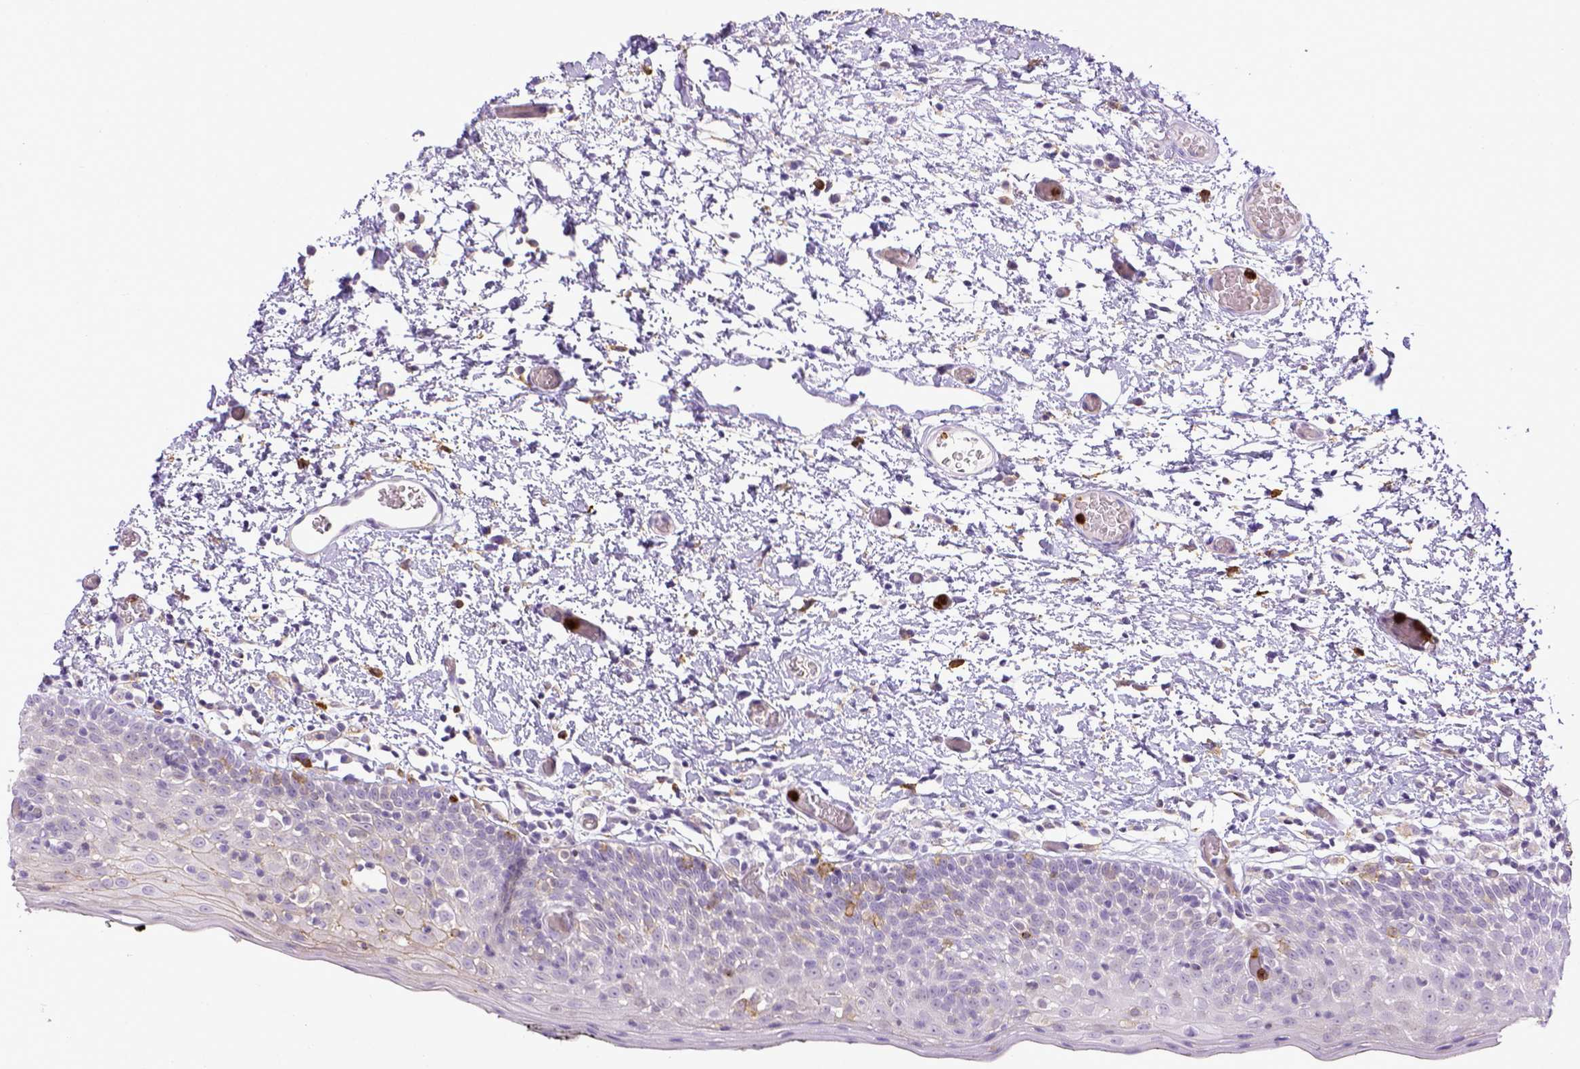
{"staining": {"intensity": "negative", "quantity": "none", "location": "none"}, "tissue": "oral mucosa", "cell_type": "Squamous epithelial cells", "image_type": "normal", "snomed": [{"axis": "morphology", "description": "Normal tissue, NOS"}, {"axis": "morphology", "description": "Squamous cell carcinoma, NOS"}, {"axis": "topography", "description": "Oral tissue"}, {"axis": "topography", "description": "Head-Neck"}], "caption": "A high-resolution photomicrograph shows IHC staining of normal oral mucosa, which exhibits no significant staining in squamous epithelial cells.", "gene": "ITGAM", "patient": {"sex": "male", "age": 69}}